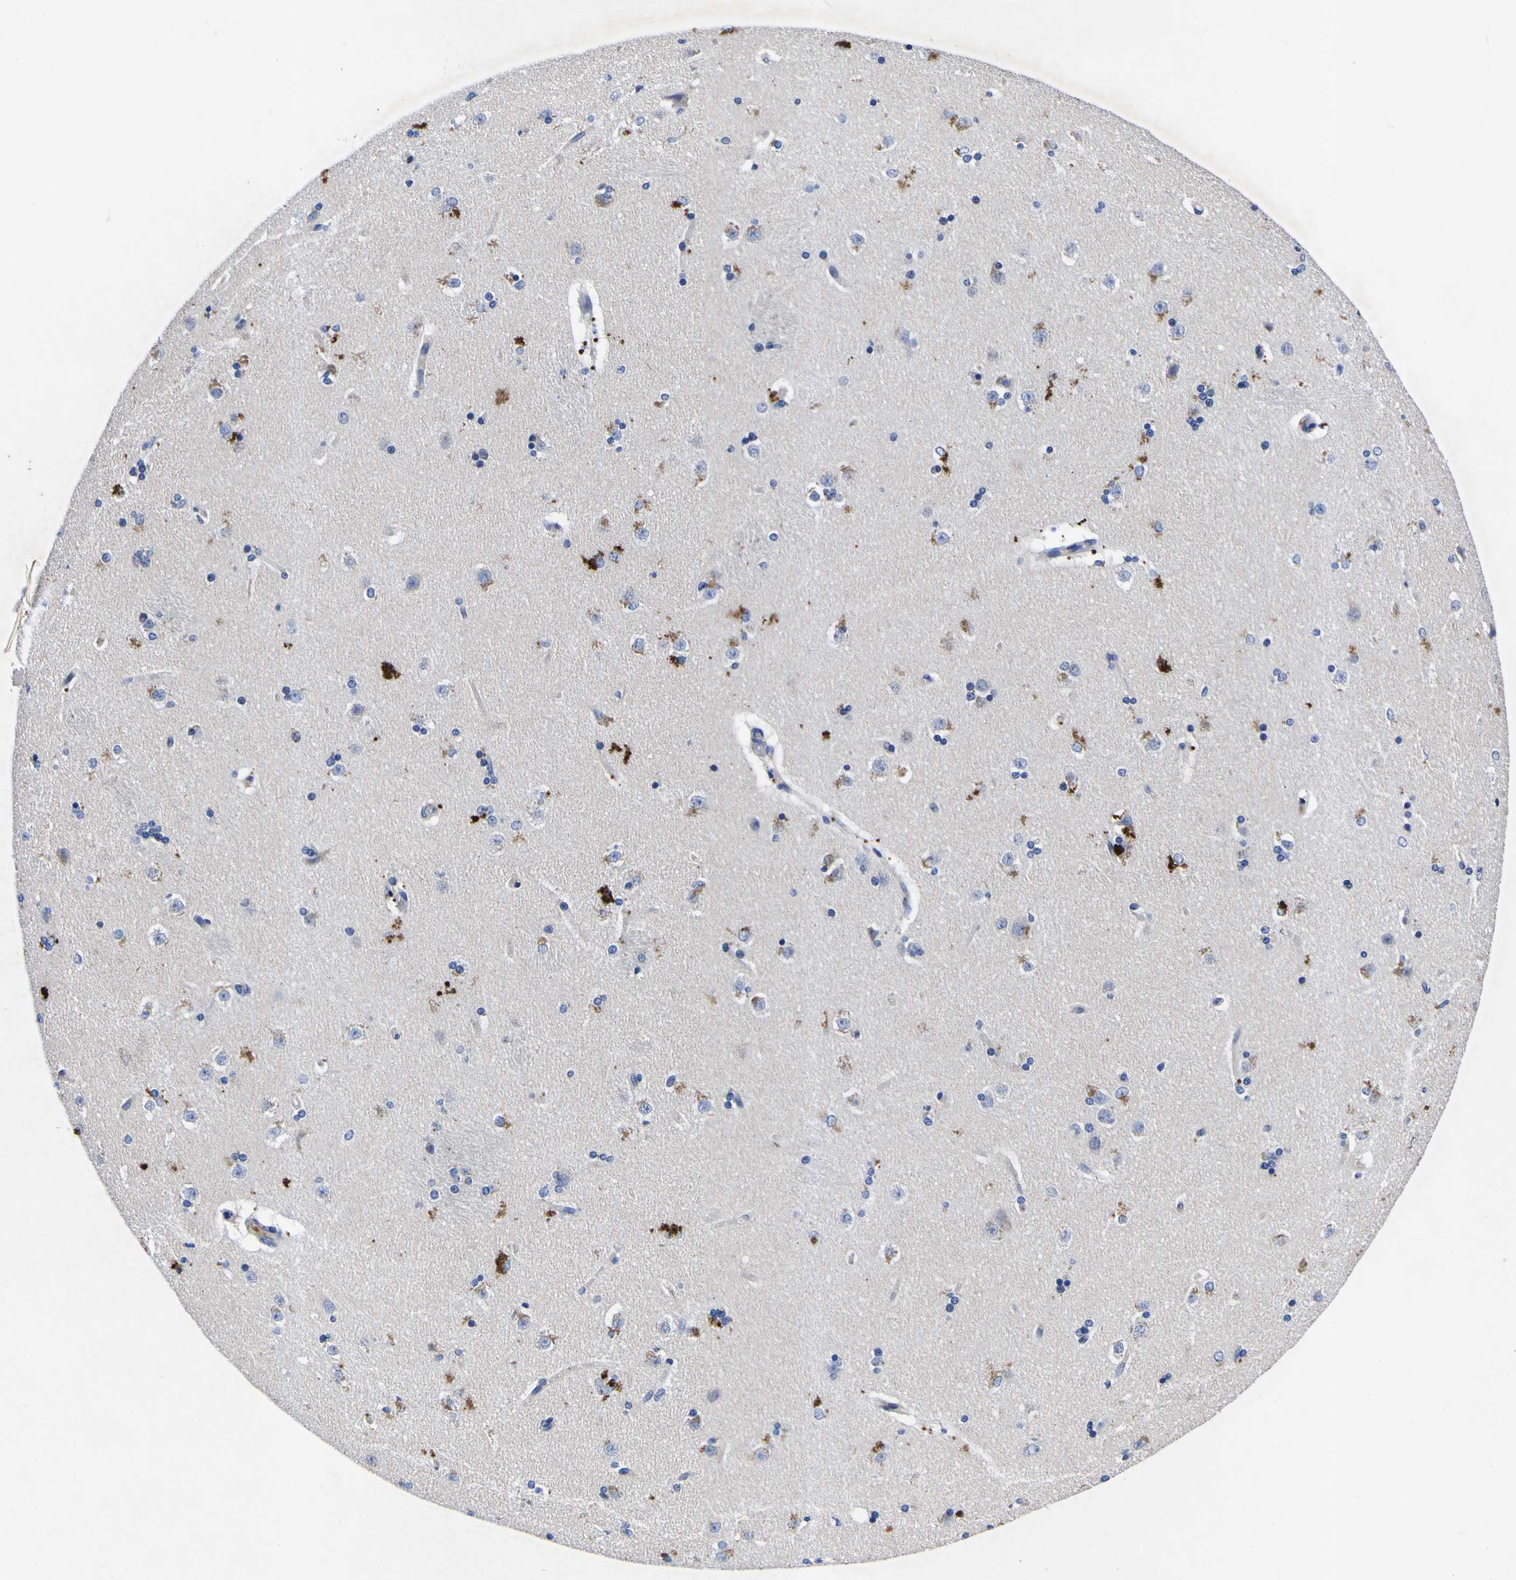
{"staining": {"intensity": "negative", "quantity": "none", "location": "none"}, "tissue": "caudate", "cell_type": "Glial cells", "image_type": "normal", "snomed": [{"axis": "morphology", "description": "Normal tissue, NOS"}, {"axis": "topography", "description": "Lateral ventricle wall"}], "caption": "The histopathology image demonstrates no significant staining in glial cells of caudate. (DAB (3,3'-diaminobenzidine) IHC, high magnification).", "gene": "VASN", "patient": {"sex": "female", "age": 19}}